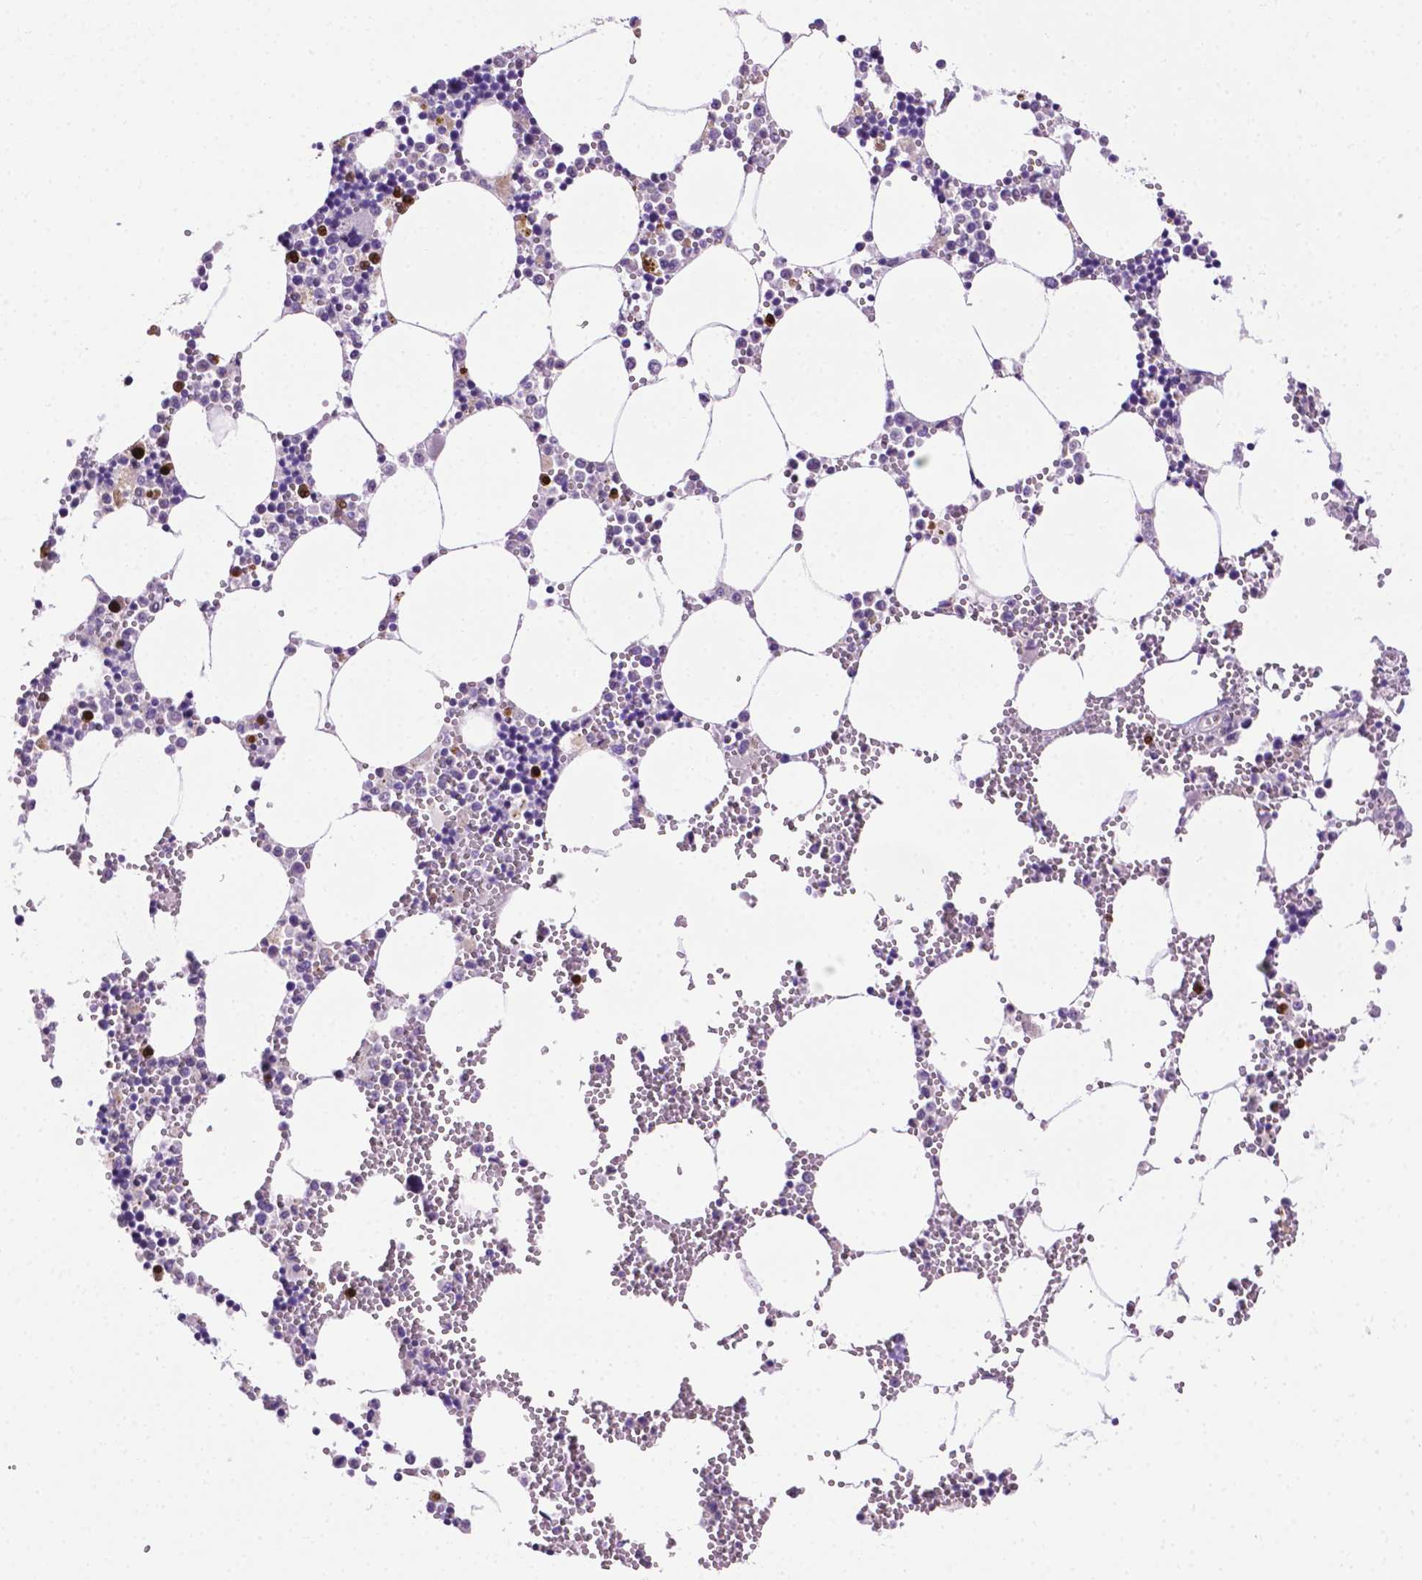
{"staining": {"intensity": "moderate", "quantity": "<25%", "location": "nuclear"}, "tissue": "bone marrow", "cell_type": "Hematopoietic cells", "image_type": "normal", "snomed": [{"axis": "morphology", "description": "Normal tissue, NOS"}, {"axis": "topography", "description": "Bone marrow"}], "caption": "Moderate nuclear staining for a protein is seen in about <25% of hematopoietic cells of benign bone marrow using immunohistochemistry.", "gene": "MMP27", "patient": {"sex": "male", "age": 54}}